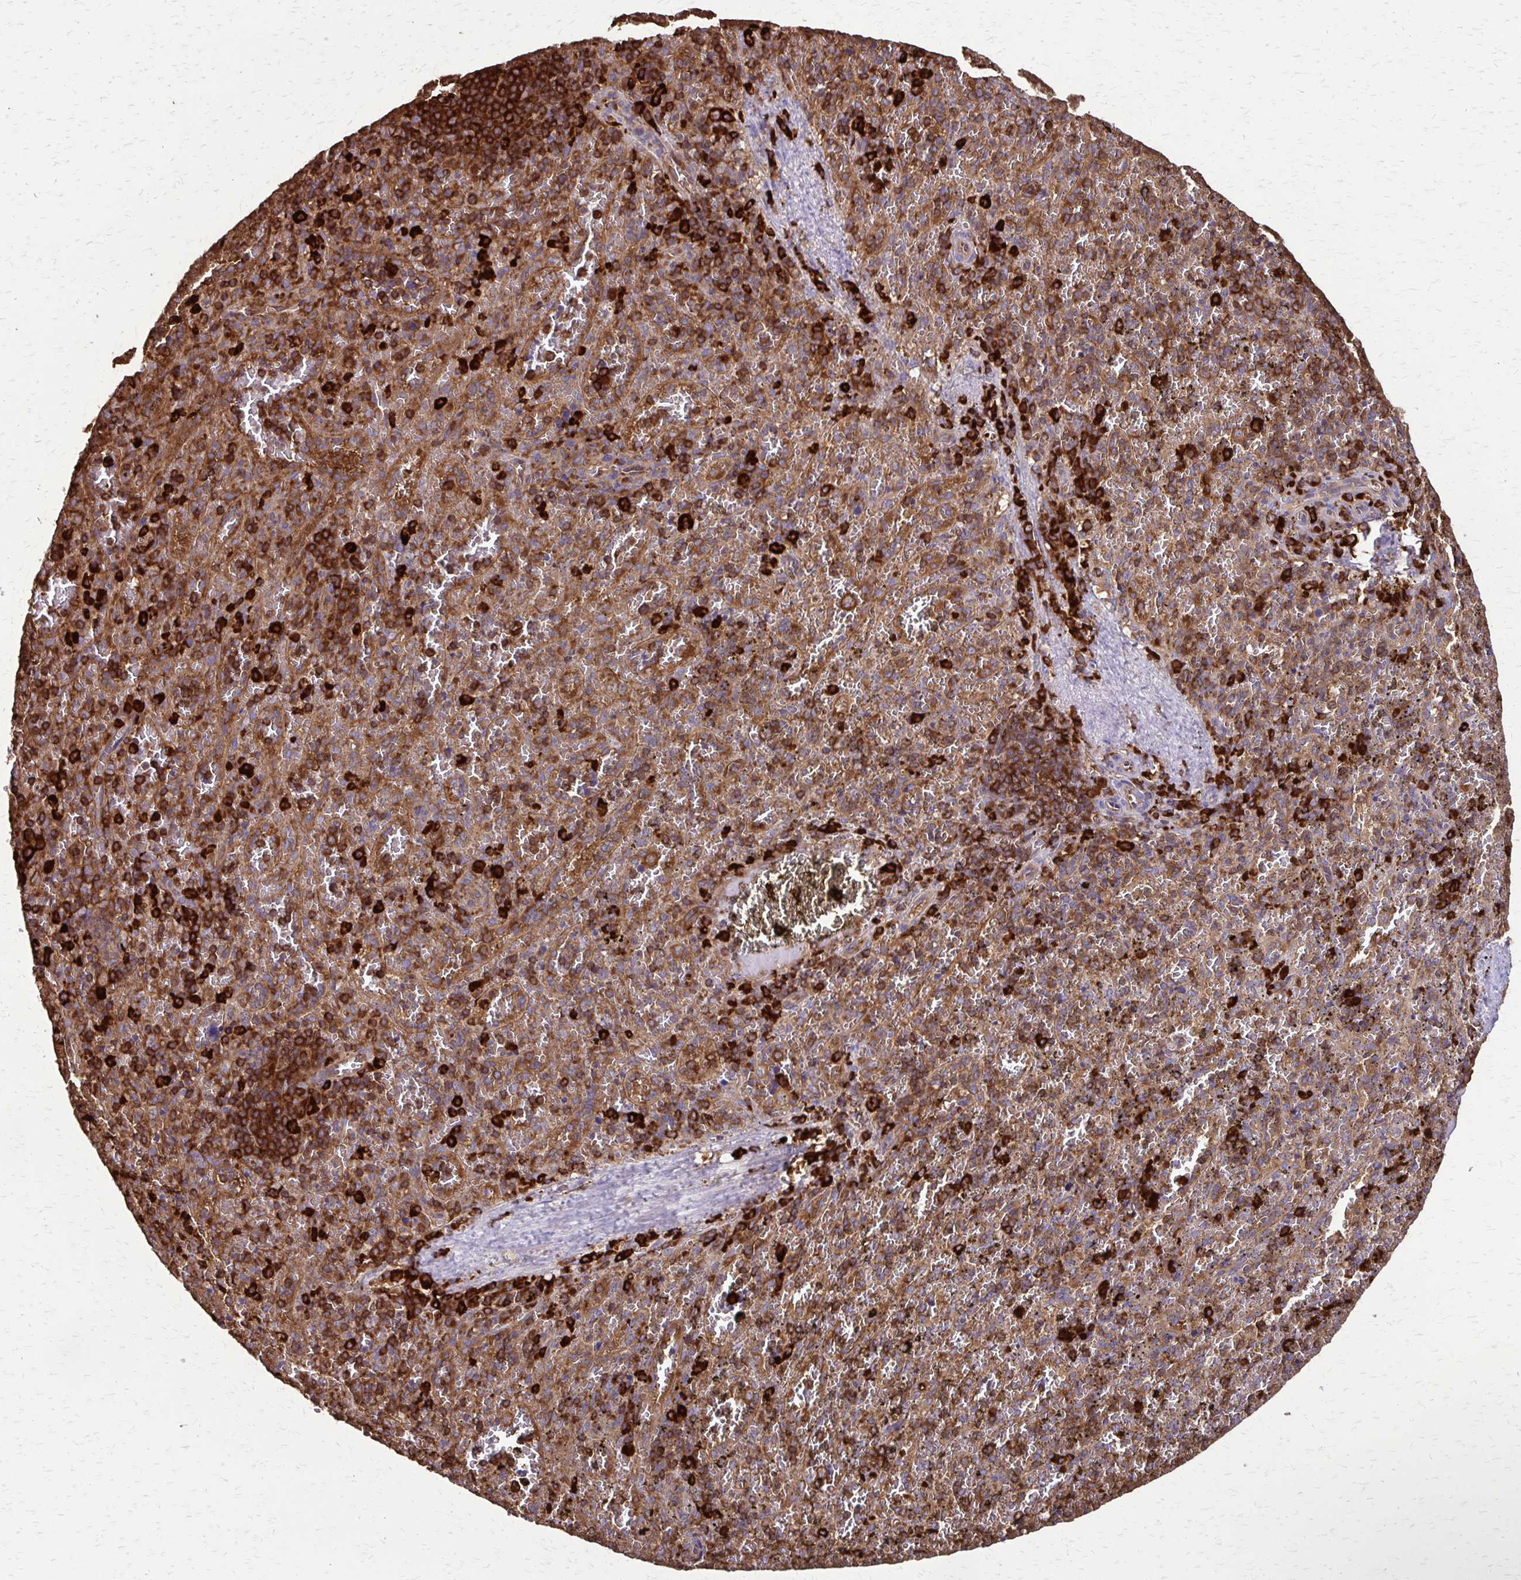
{"staining": {"intensity": "strong", "quantity": "<25%", "location": "cytoplasmic/membranous"}, "tissue": "spleen", "cell_type": "Cells in red pulp", "image_type": "normal", "snomed": [{"axis": "morphology", "description": "Normal tissue, NOS"}, {"axis": "topography", "description": "Spleen"}], "caption": "Protein expression analysis of unremarkable human spleen reveals strong cytoplasmic/membranous positivity in approximately <25% of cells in red pulp.", "gene": "EEF2", "patient": {"sex": "female", "age": 50}}